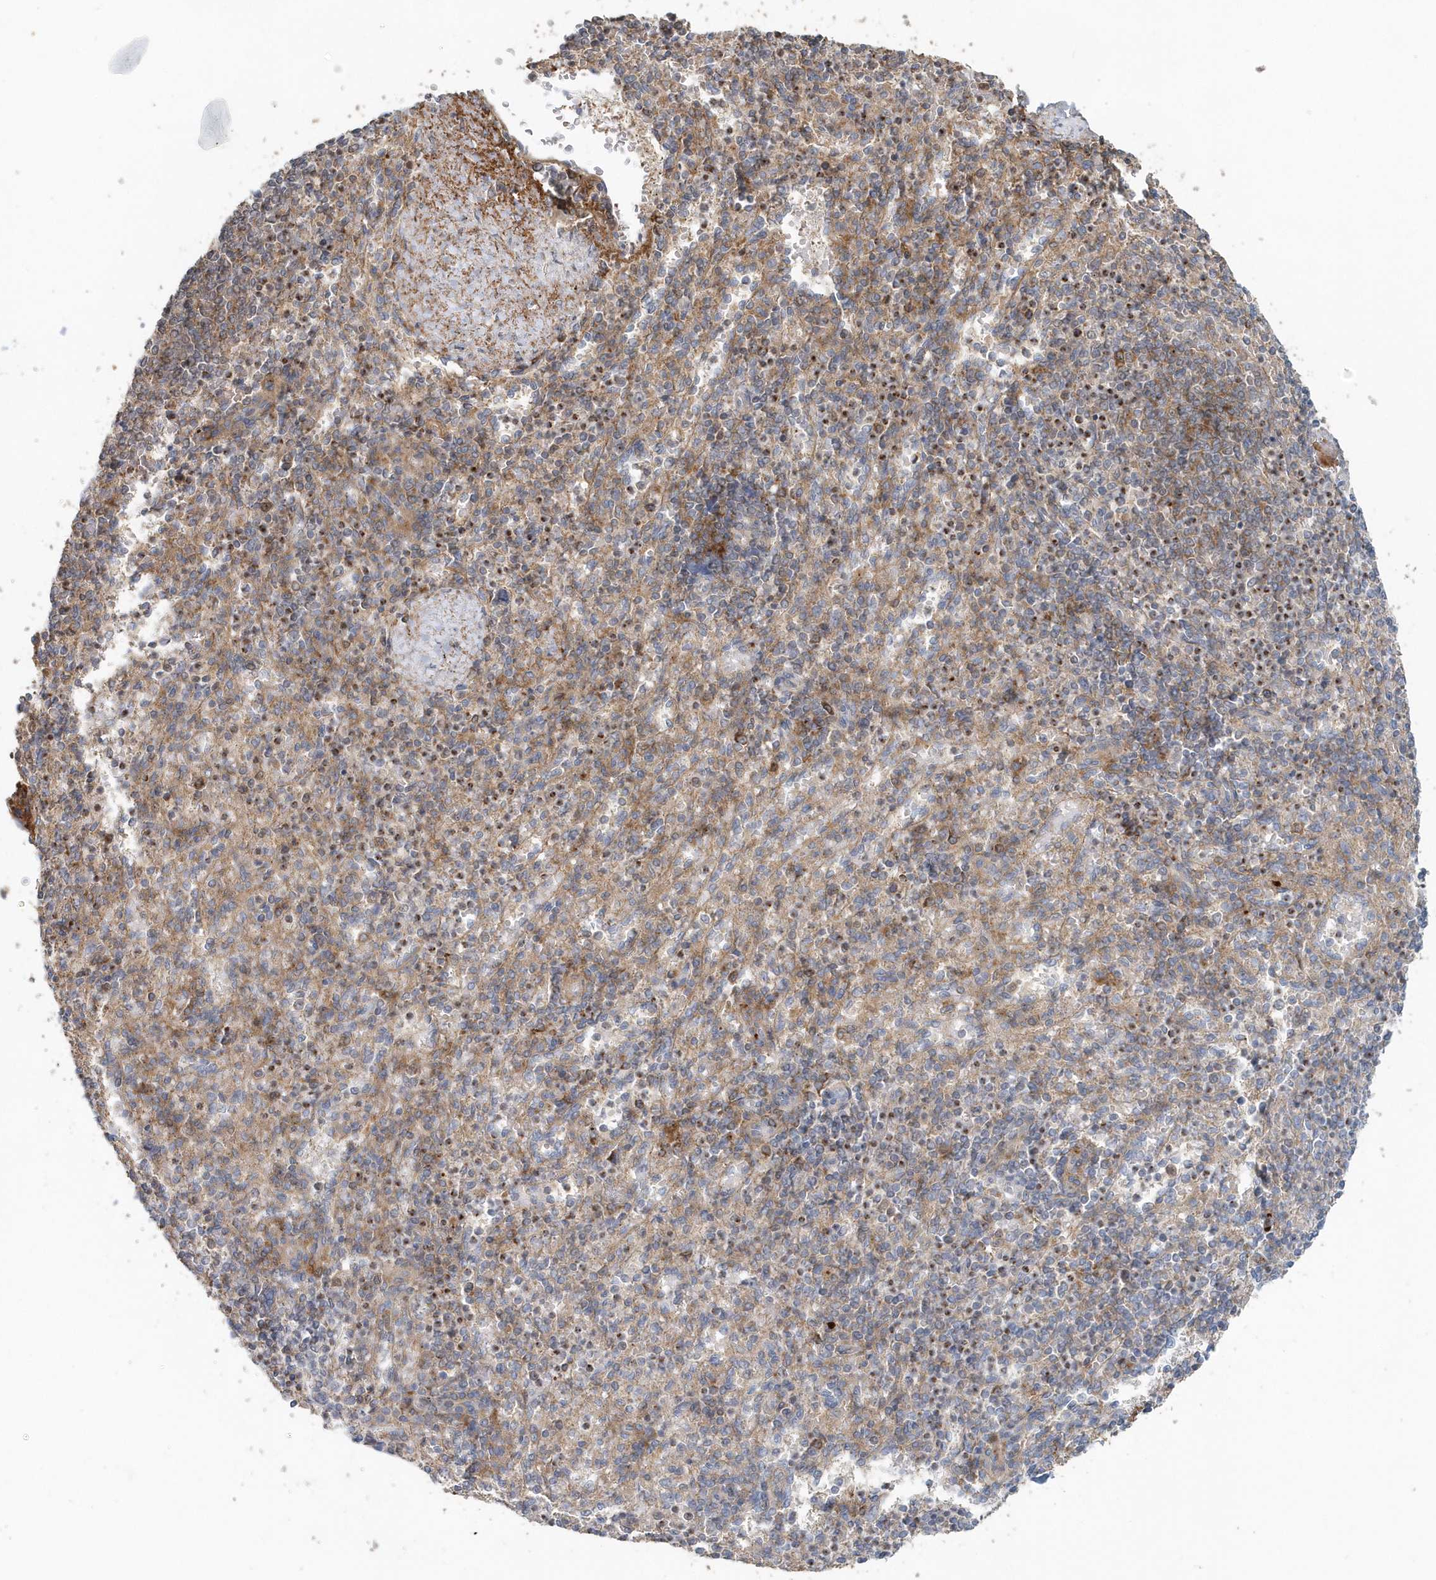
{"staining": {"intensity": "moderate", "quantity": "<25%", "location": "cytoplasmic/membranous"}, "tissue": "spleen", "cell_type": "Cells in red pulp", "image_type": "normal", "snomed": [{"axis": "morphology", "description": "Normal tissue, NOS"}, {"axis": "topography", "description": "Spleen"}], "caption": "About <25% of cells in red pulp in benign spleen show moderate cytoplasmic/membranous protein expression as visualized by brown immunohistochemical staining.", "gene": "MMUT", "patient": {"sex": "female", "age": 74}}